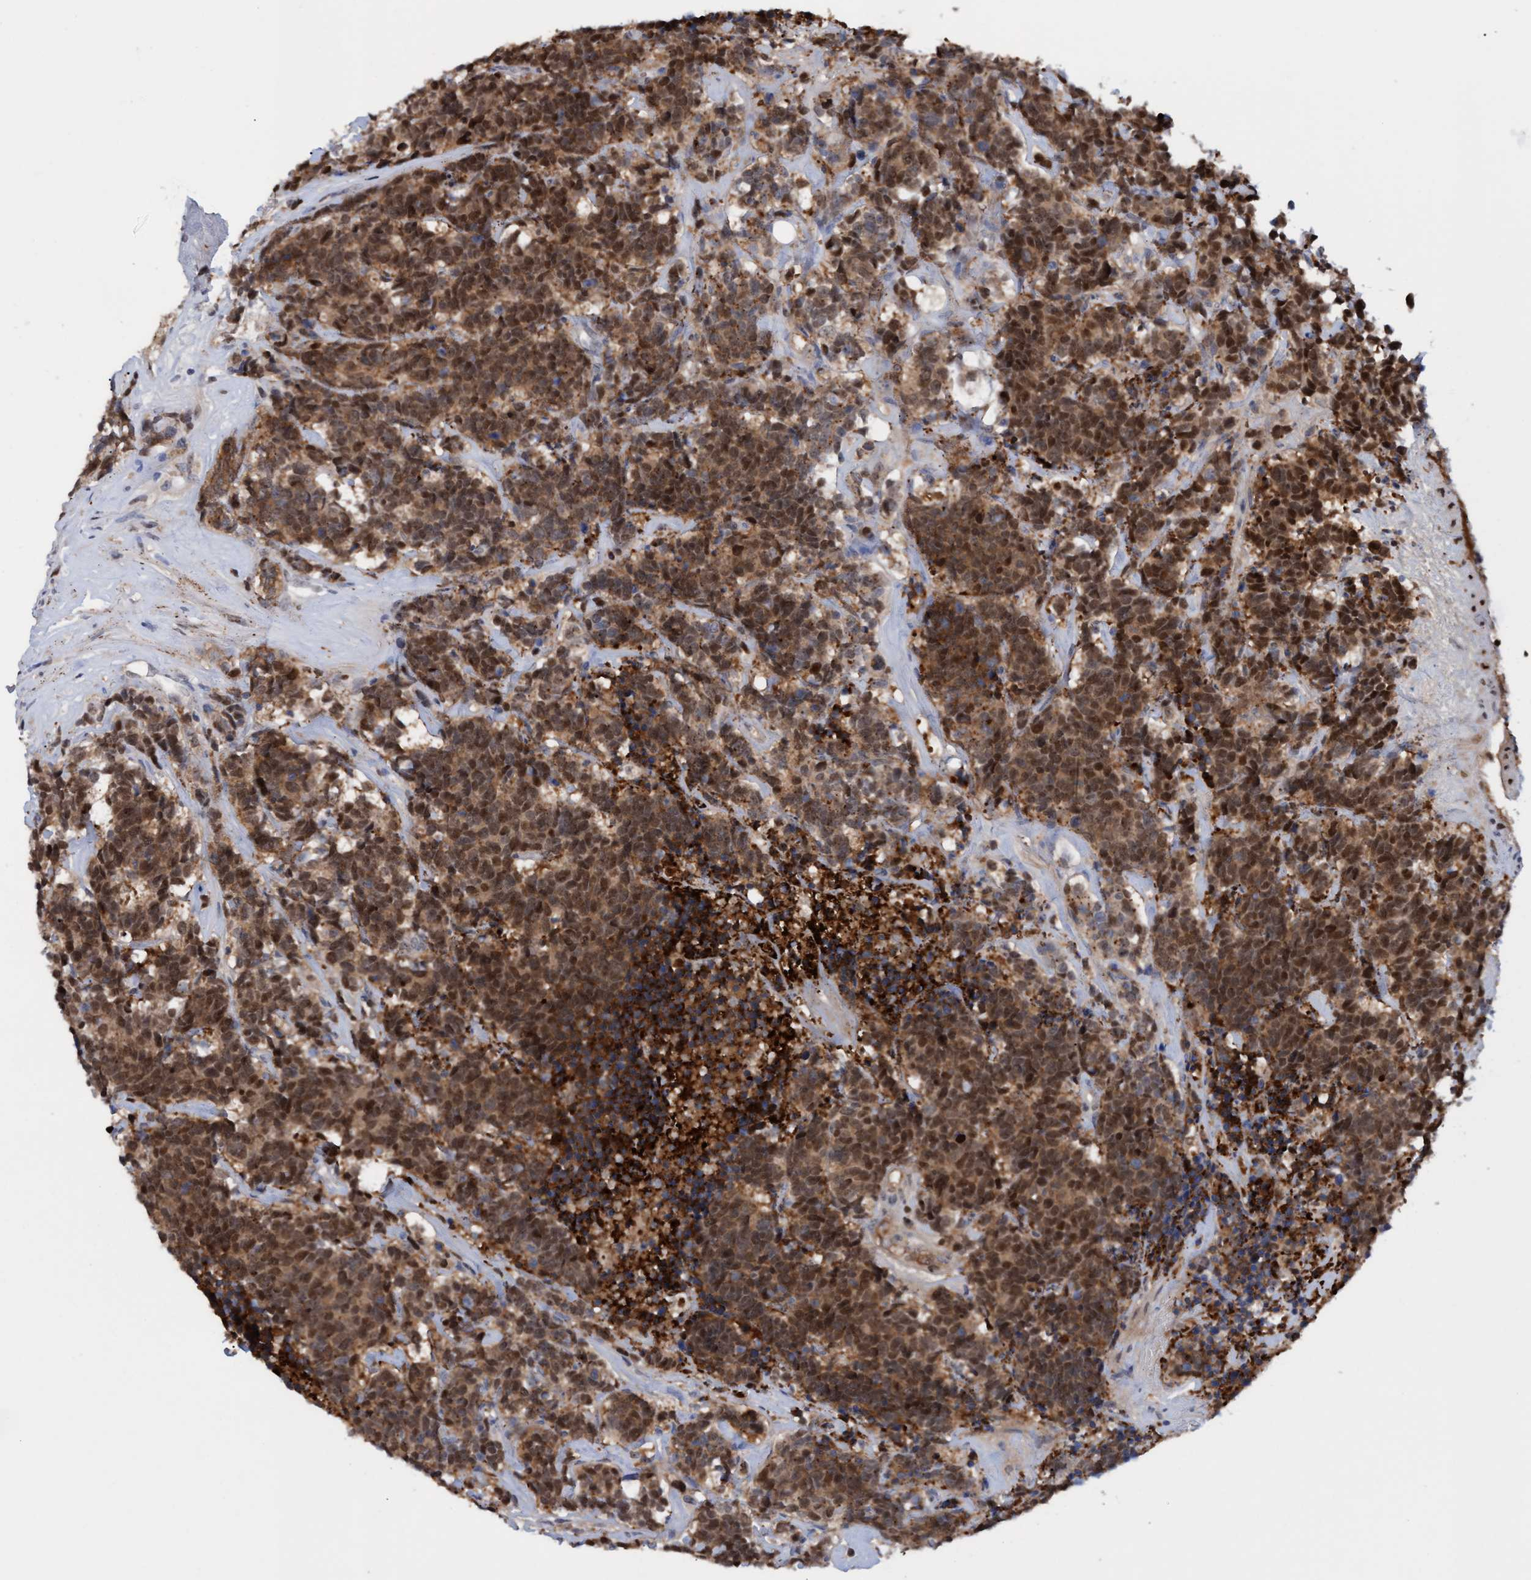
{"staining": {"intensity": "strong", "quantity": ">75%", "location": "cytoplasmic/membranous,nuclear"}, "tissue": "carcinoid", "cell_type": "Tumor cells", "image_type": "cancer", "snomed": [{"axis": "morphology", "description": "Carcinoma, NOS"}, {"axis": "morphology", "description": "Carcinoid, malignant, NOS"}, {"axis": "topography", "description": "Urinary bladder"}], "caption": "Immunohistochemistry (IHC) staining of carcinoid, which demonstrates high levels of strong cytoplasmic/membranous and nuclear positivity in approximately >75% of tumor cells indicating strong cytoplasmic/membranous and nuclear protein staining. The staining was performed using DAB (brown) for protein detection and nuclei were counterstained in hematoxylin (blue).", "gene": "PINX1", "patient": {"sex": "male", "age": 57}}